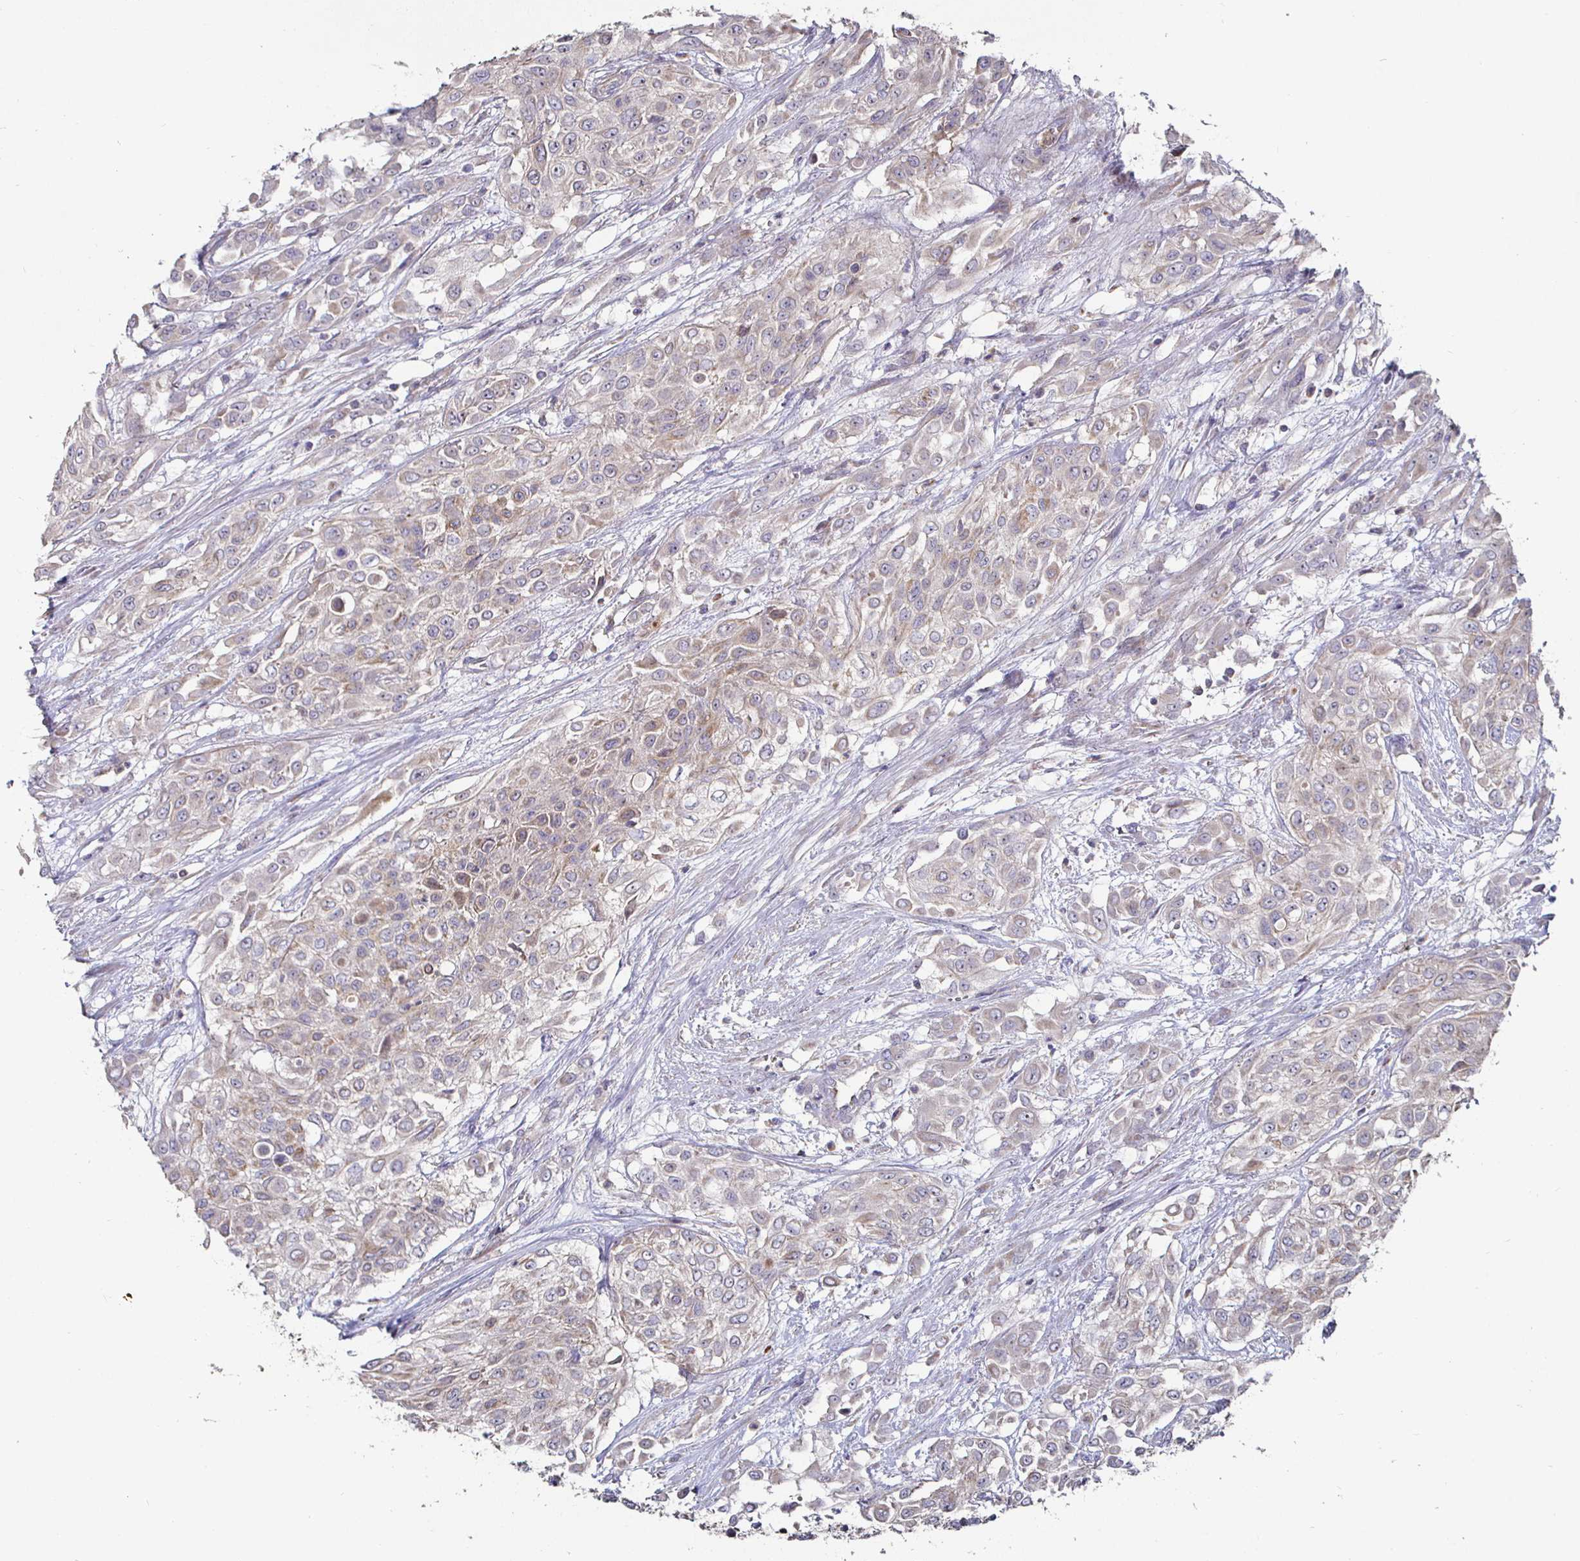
{"staining": {"intensity": "weak", "quantity": ">75%", "location": "cytoplasmic/membranous"}, "tissue": "urothelial cancer", "cell_type": "Tumor cells", "image_type": "cancer", "snomed": [{"axis": "morphology", "description": "Urothelial carcinoma, High grade"}, {"axis": "topography", "description": "Urinary bladder"}], "caption": "Immunohistochemistry (IHC) image of human urothelial cancer stained for a protein (brown), which displays low levels of weak cytoplasmic/membranous staining in about >75% of tumor cells.", "gene": "NRSN1", "patient": {"sex": "male", "age": 57}}